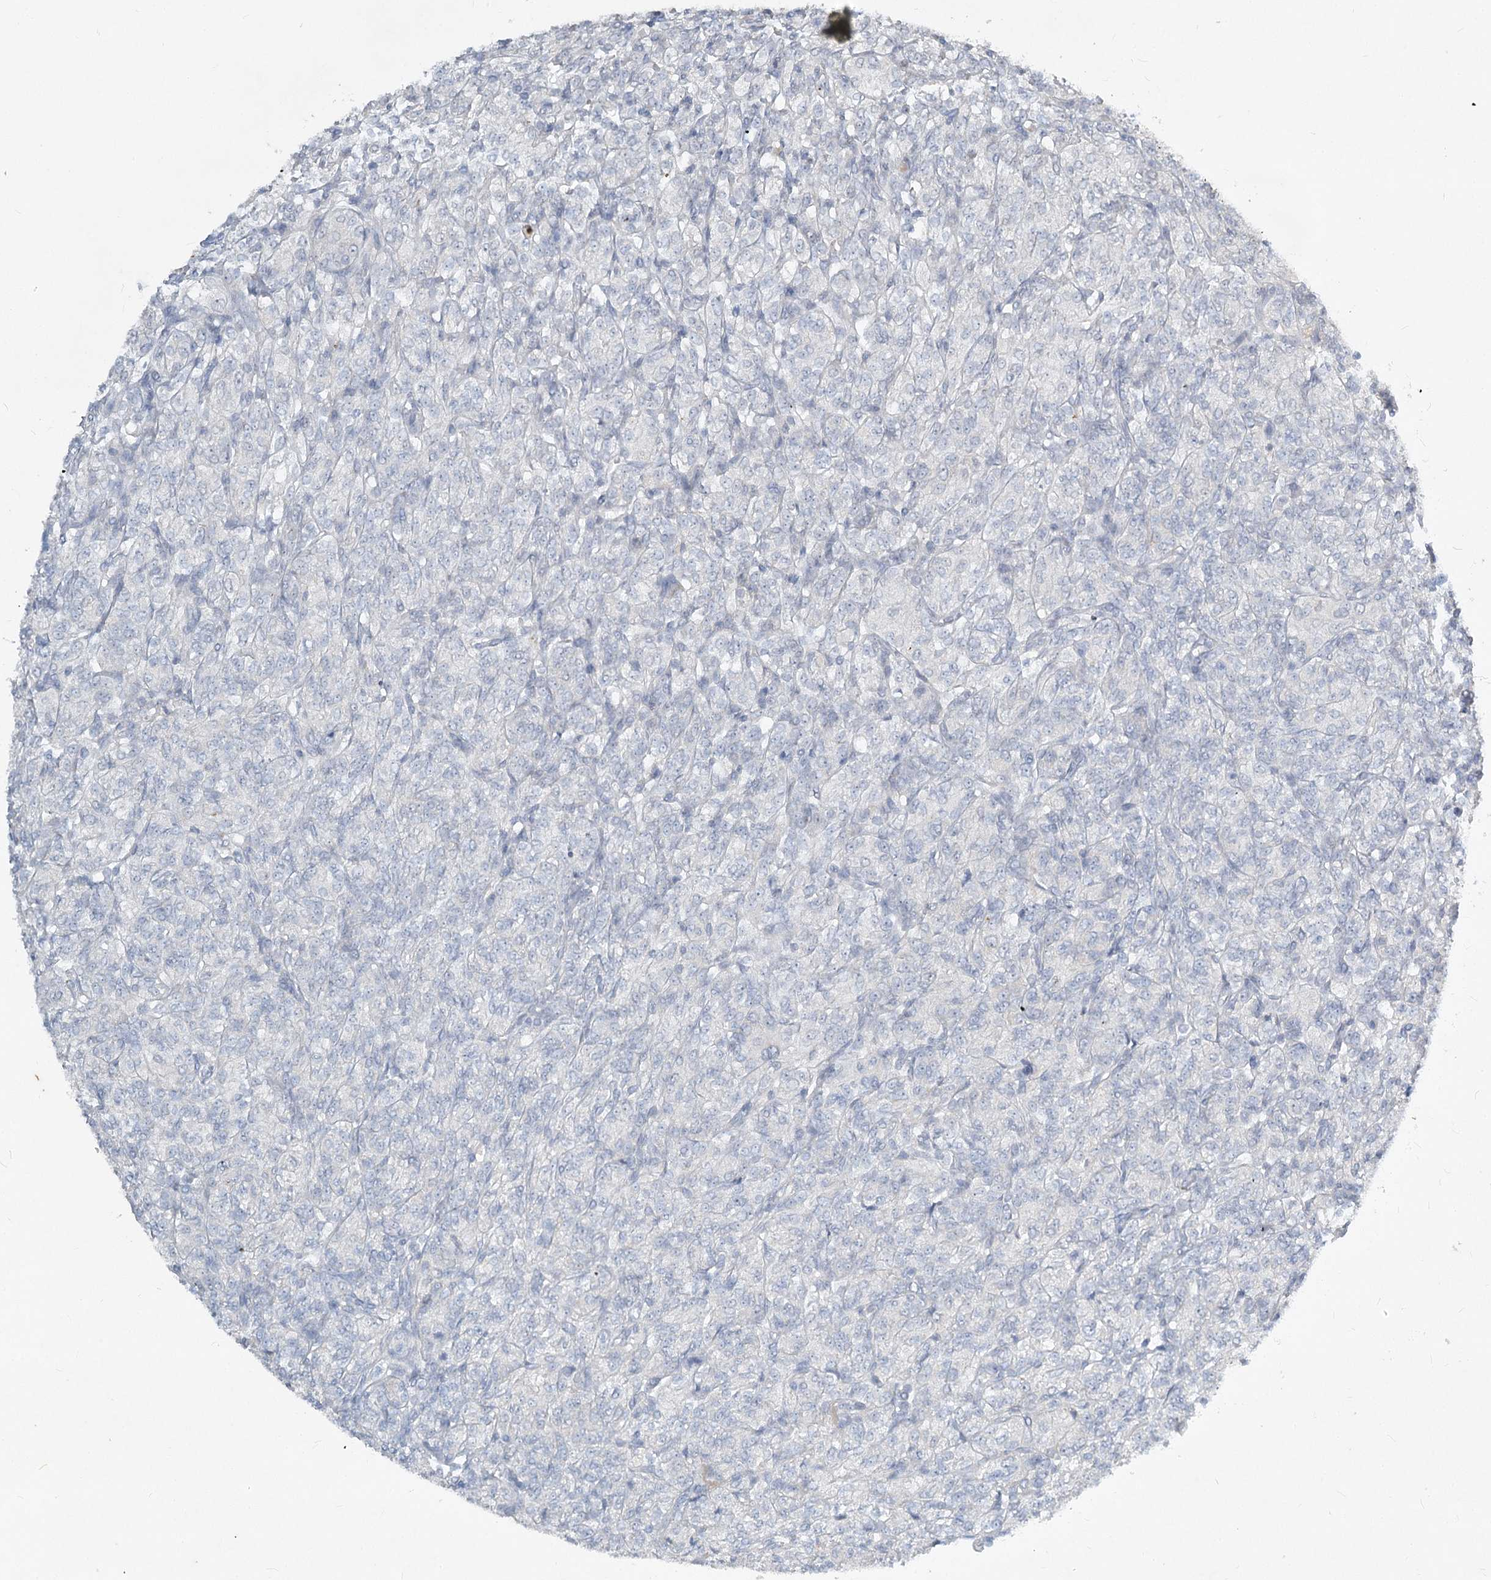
{"staining": {"intensity": "negative", "quantity": "none", "location": "none"}, "tissue": "renal cancer", "cell_type": "Tumor cells", "image_type": "cancer", "snomed": [{"axis": "morphology", "description": "Adenocarcinoma, NOS"}, {"axis": "topography", "description": "Kidney"}], "caption": "Micrograph shows no protein positivity in tumor cells of renal cancer tissue. (Brightfield microscopy of DAB (3,3'-diaminobenzidine) immunohistochemistry at high magnification).", "gene": "ABITRAM", "patient": {"sex": "male", "age": 77}}